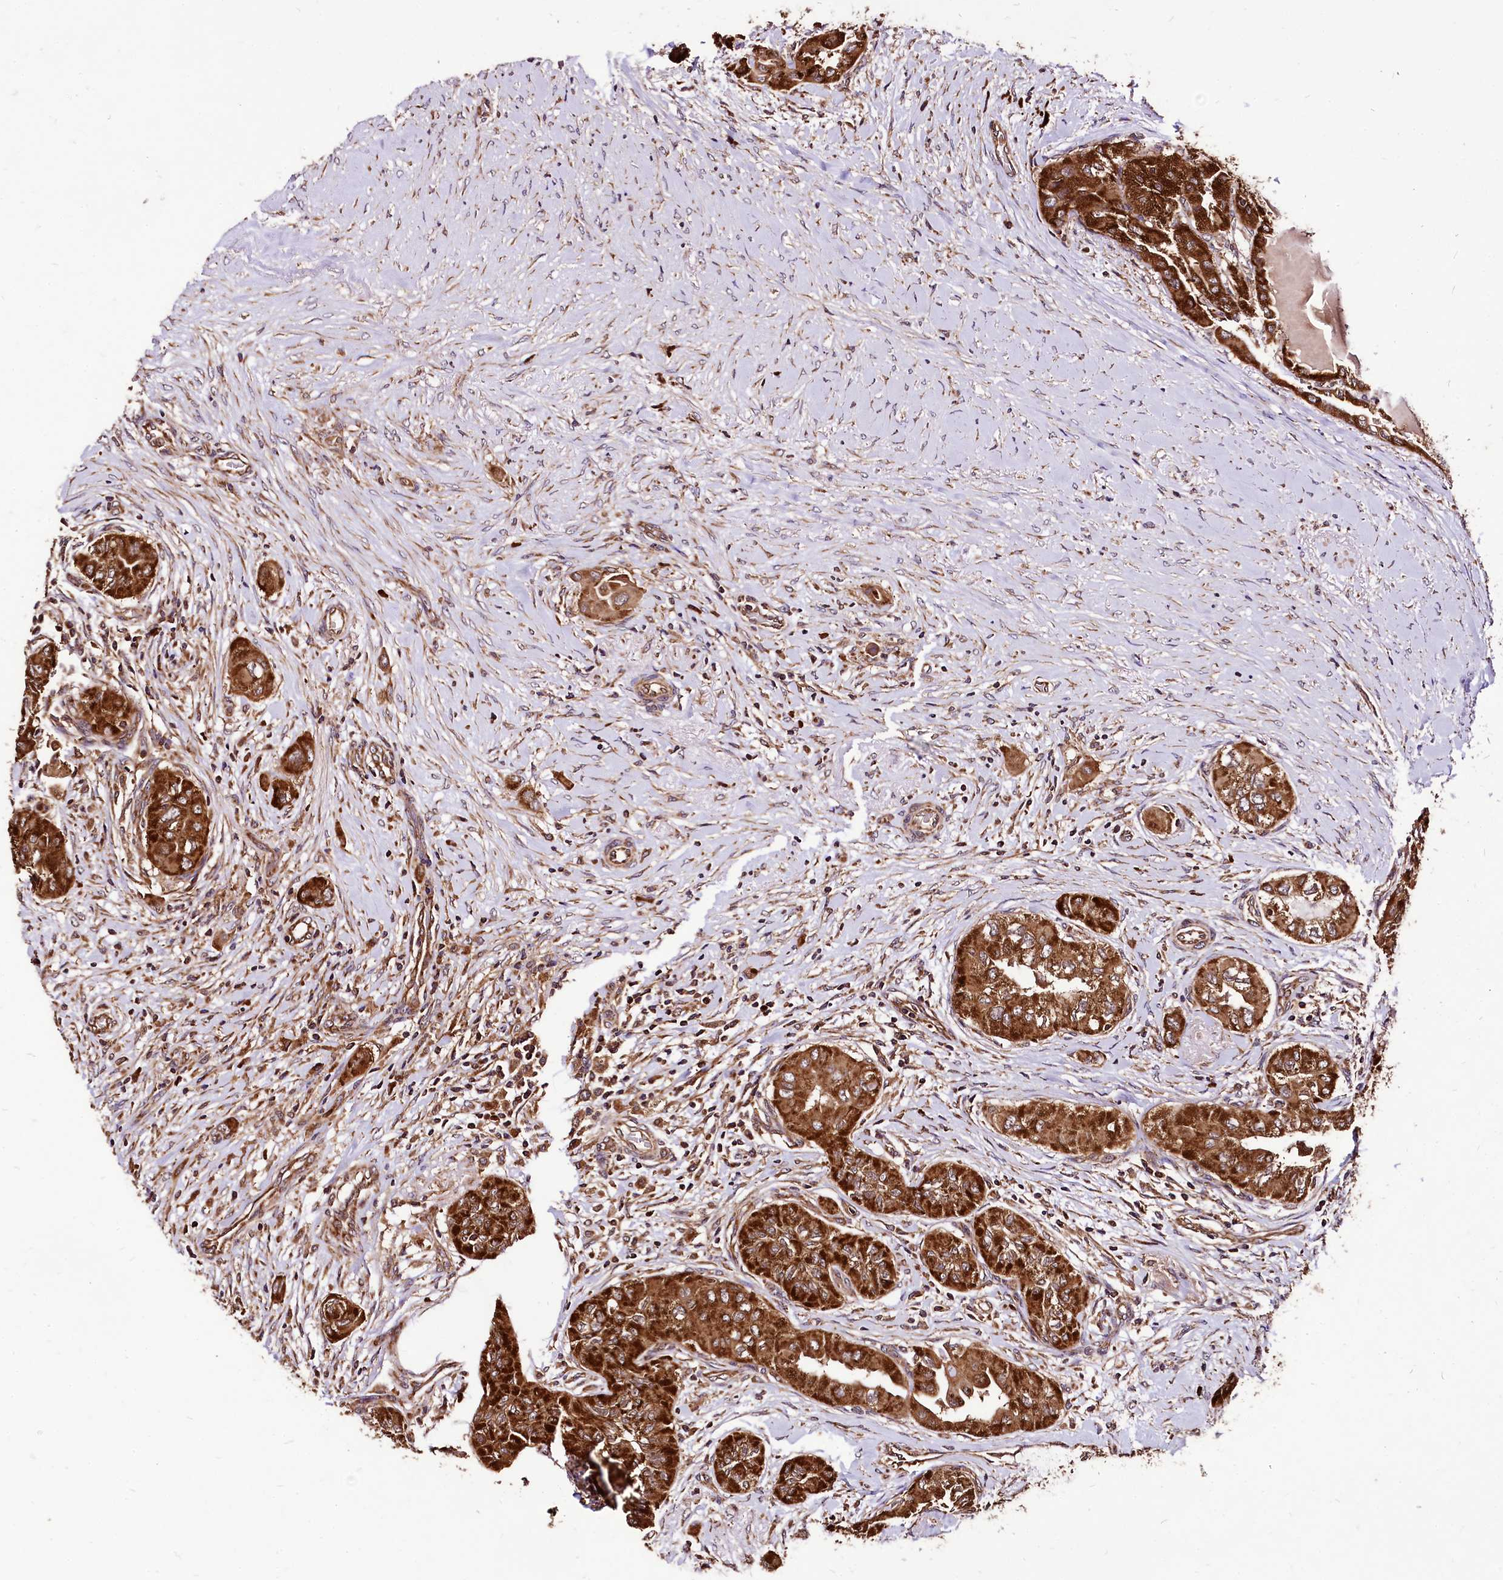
{"staining": {"intensity": "strong", "quantity": ">75%", "location": "cytoplasmic/membranous"}, "tissue": "thyroid cancer", "cell_type": "Tumor cells", "image_type": "cancer", "snomed": [{"axis": "morphology", "description": "Papillary adenocarcinoma, NOS"}, {"axis": "topography", "description": "Thyroid gland"}], "caption": "Immunohistochemical staining of human thyroid papillary adenocarcinoma demonstrates high levels of strong cytoplasmic/membranous protein expression in approximately >75% of tumor cells.", "gene": "LRSAM1", "patient": {"sex": "female", "age": 59}}